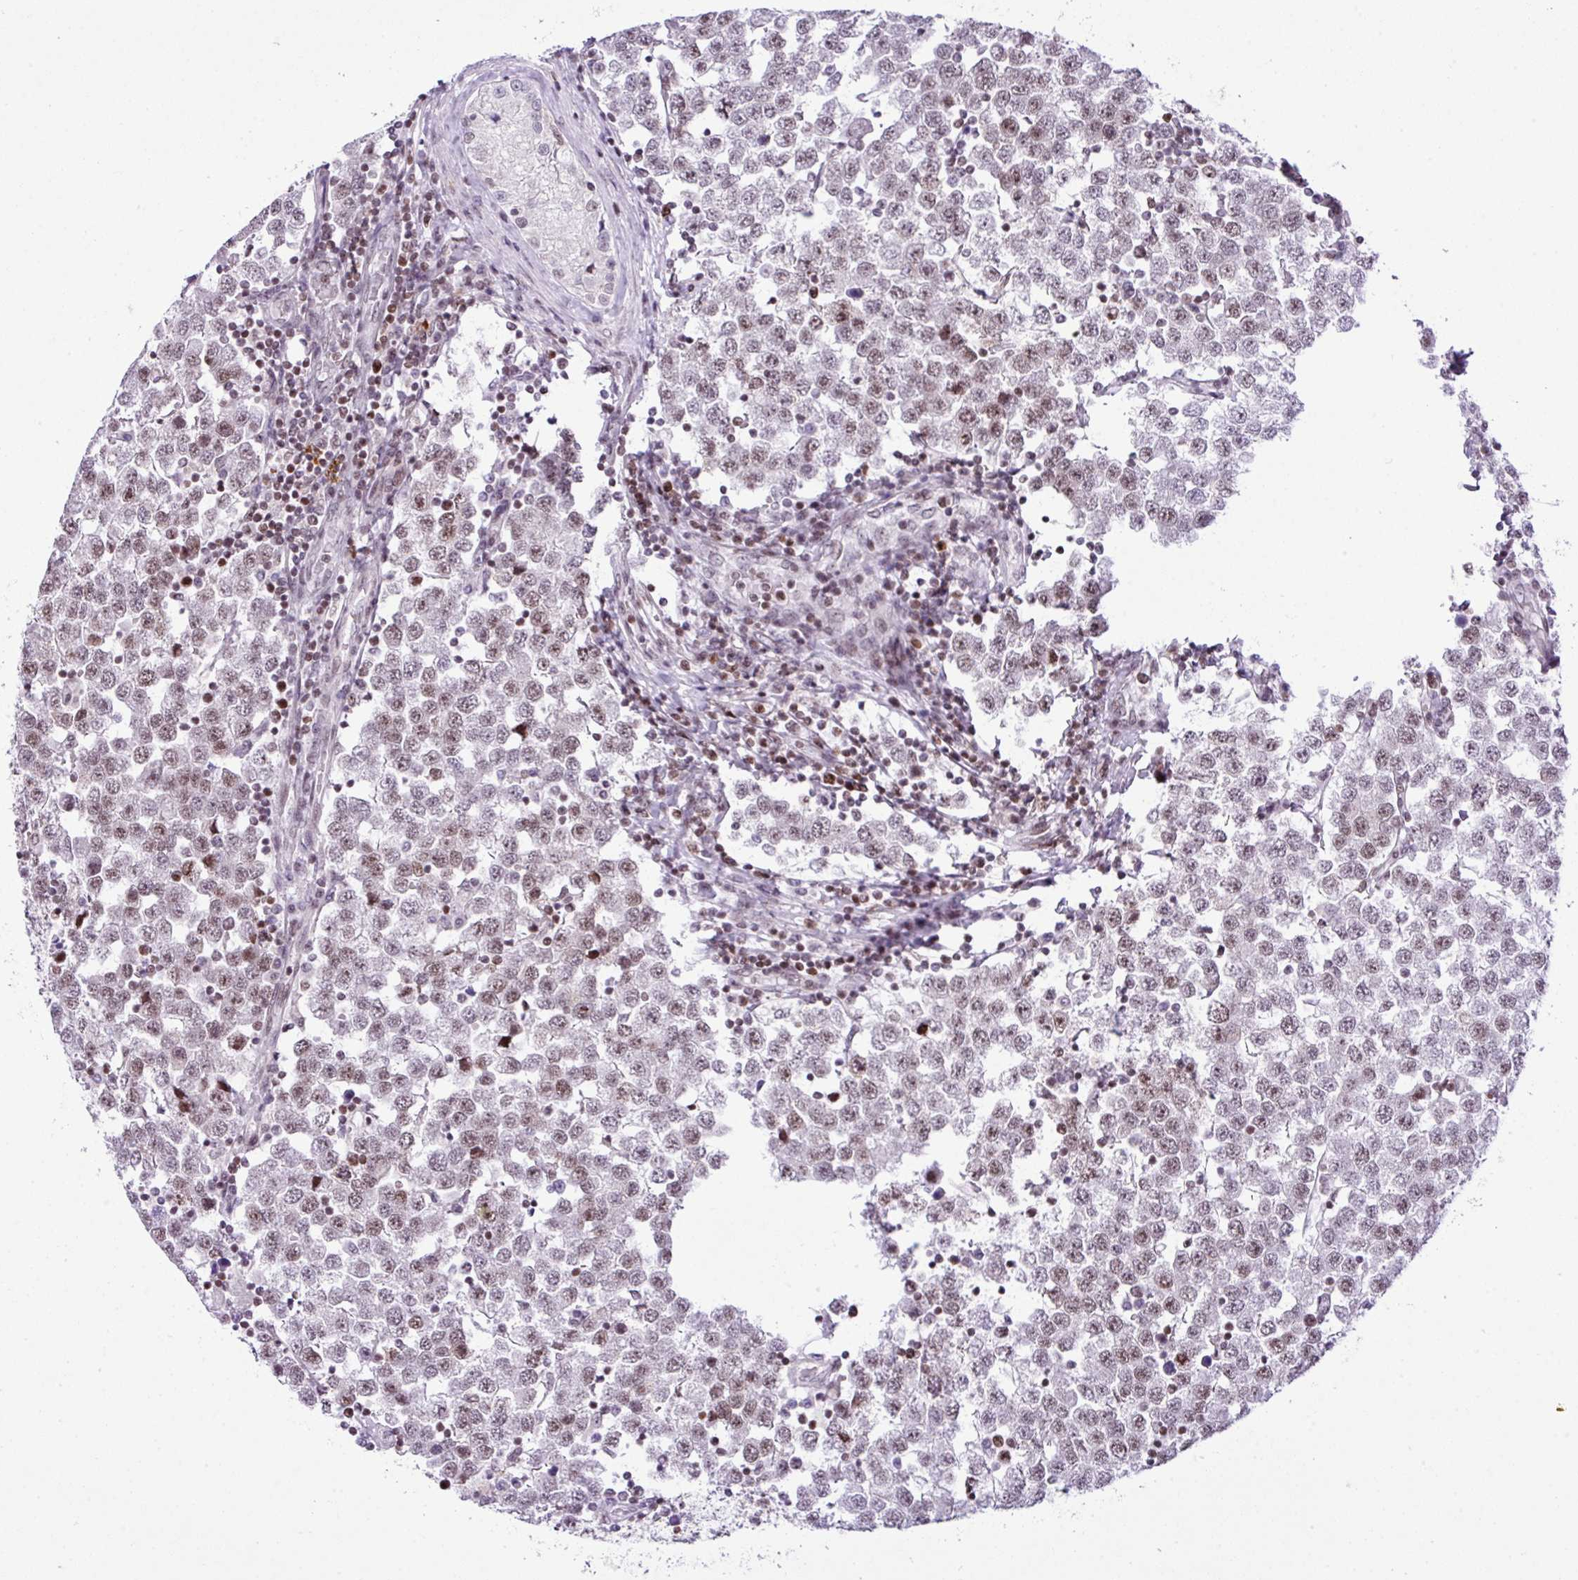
{"staining": {"intensity": "moderate", "quantity": "25%-75%", "location": "nuclear"}, "tissue": "testis cancer", "cell_type": "Tumor cells", "image_type": "cancer", "snomed": [{"axis": "morphology", "description": "Seminoma, NOS"}, {"axis": "topography", "description": "Testis"}], "caption": "Moderate nuclear protein positivity is identified in approximately 25%-75% of tumor cells in testis cancer (seminoma). (DAB IHC with brightfield microscopy, high magnification).", "gene": "CCDC137", "patient": {"sex": "male", "age": 34}}